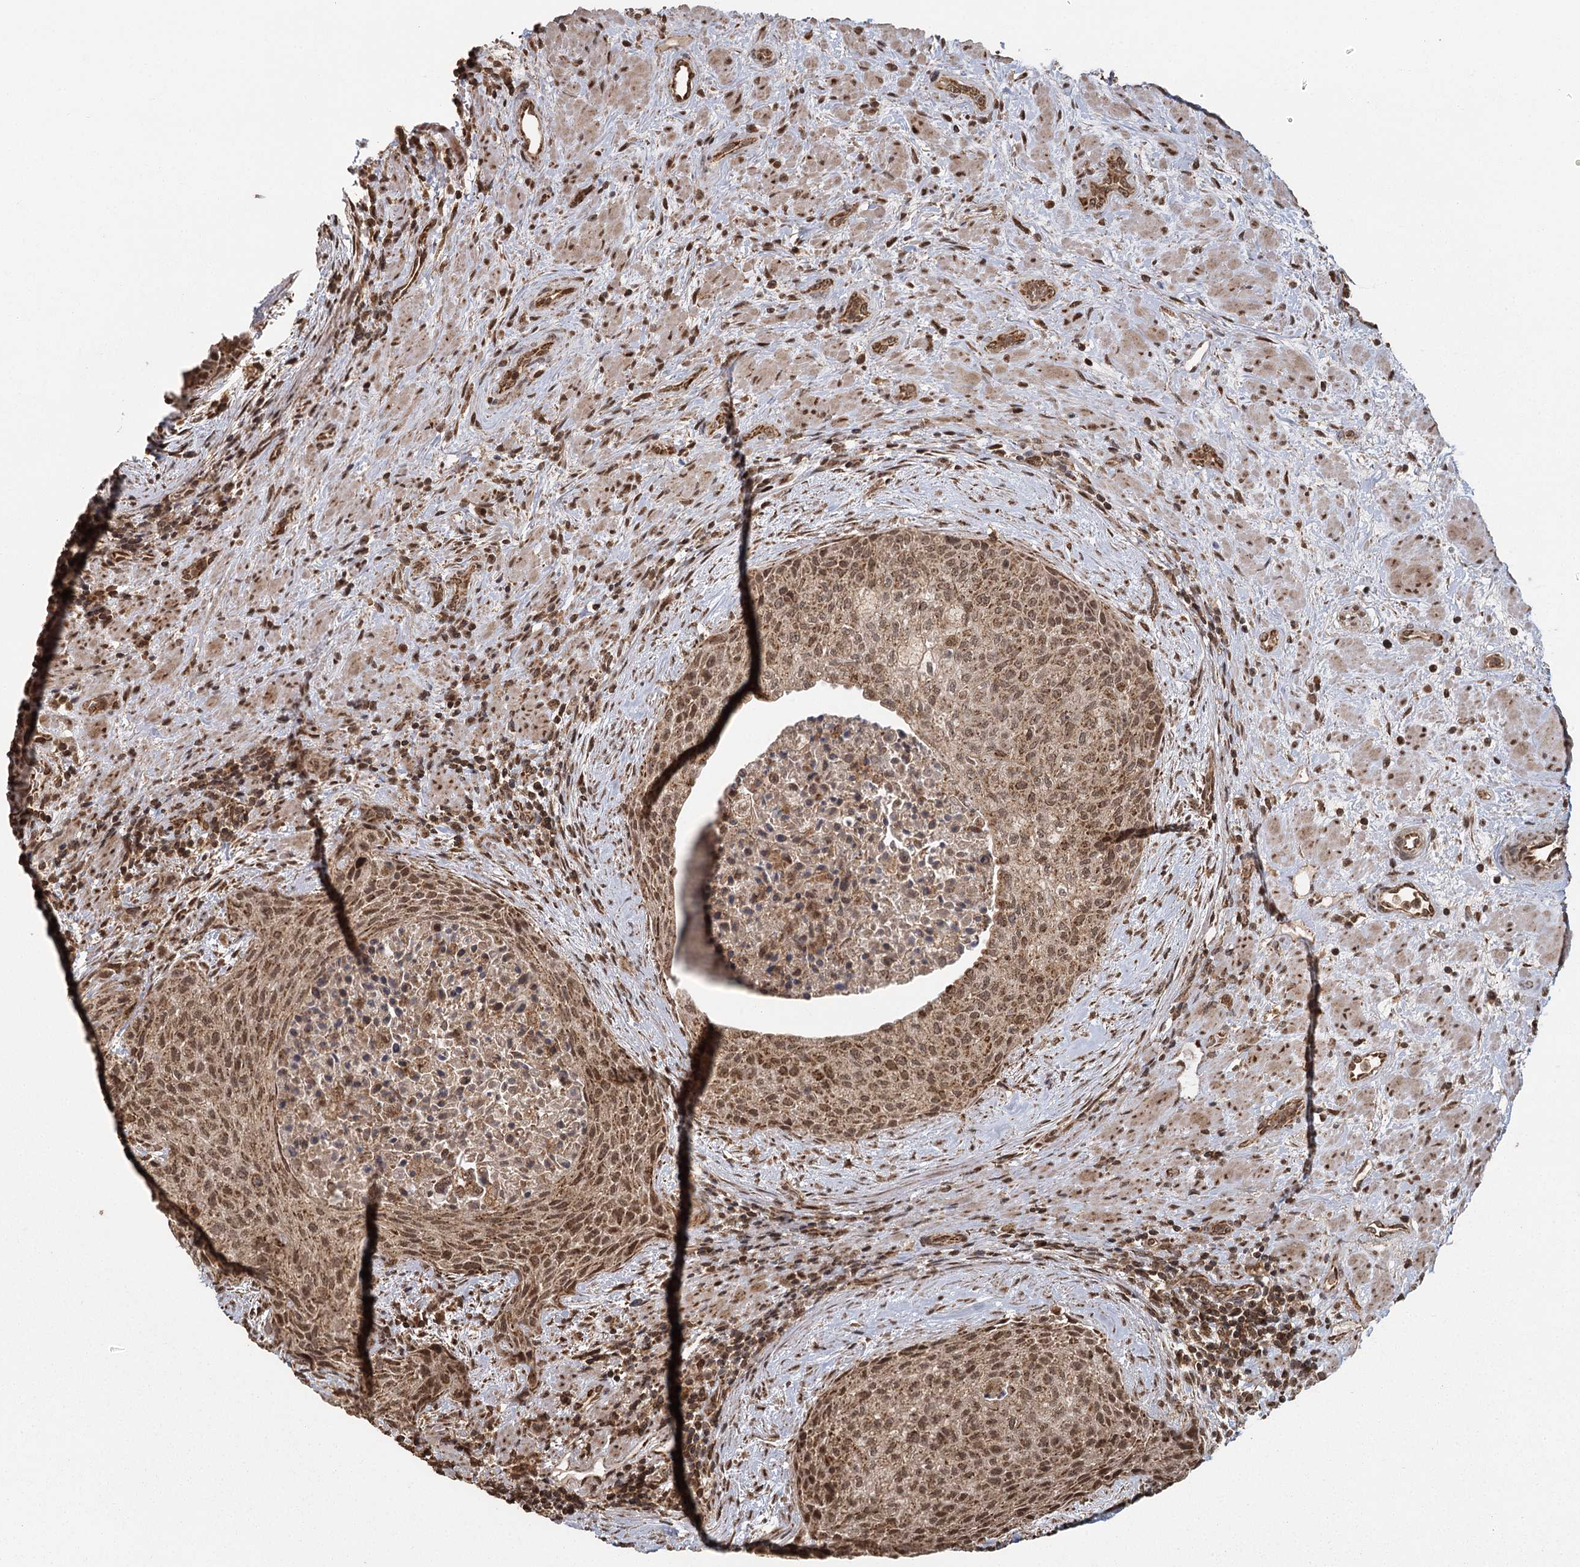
{"staining": {"intensity": "moderate", "quantity": ">75%", "location": "cytoplasmic/membranous,nuclear"}, "tissue": "urothelial cancer", "cell_type": "Tumor cells", "image_type": "cancer", "snomed": [{"axis": "morphology", "description": "Normal tissue, NOS"}, {"axis": "morphology", "description": "Urothelial carcinoma, NOS"}, {"axis": "topography", "description": "Urinary bladder"}, {"axis": "topography", "description": "Peripheral nerve tissue"}], "caption": "Moderate cytoplasmic/membranous and nuclear expression for a protein is seen in approximately >75% of tumor cells of transitional cell carcinoma using immunohistochemistry.", "gene": "MICU1", "patient": {"sex": "male", "age": 35}}